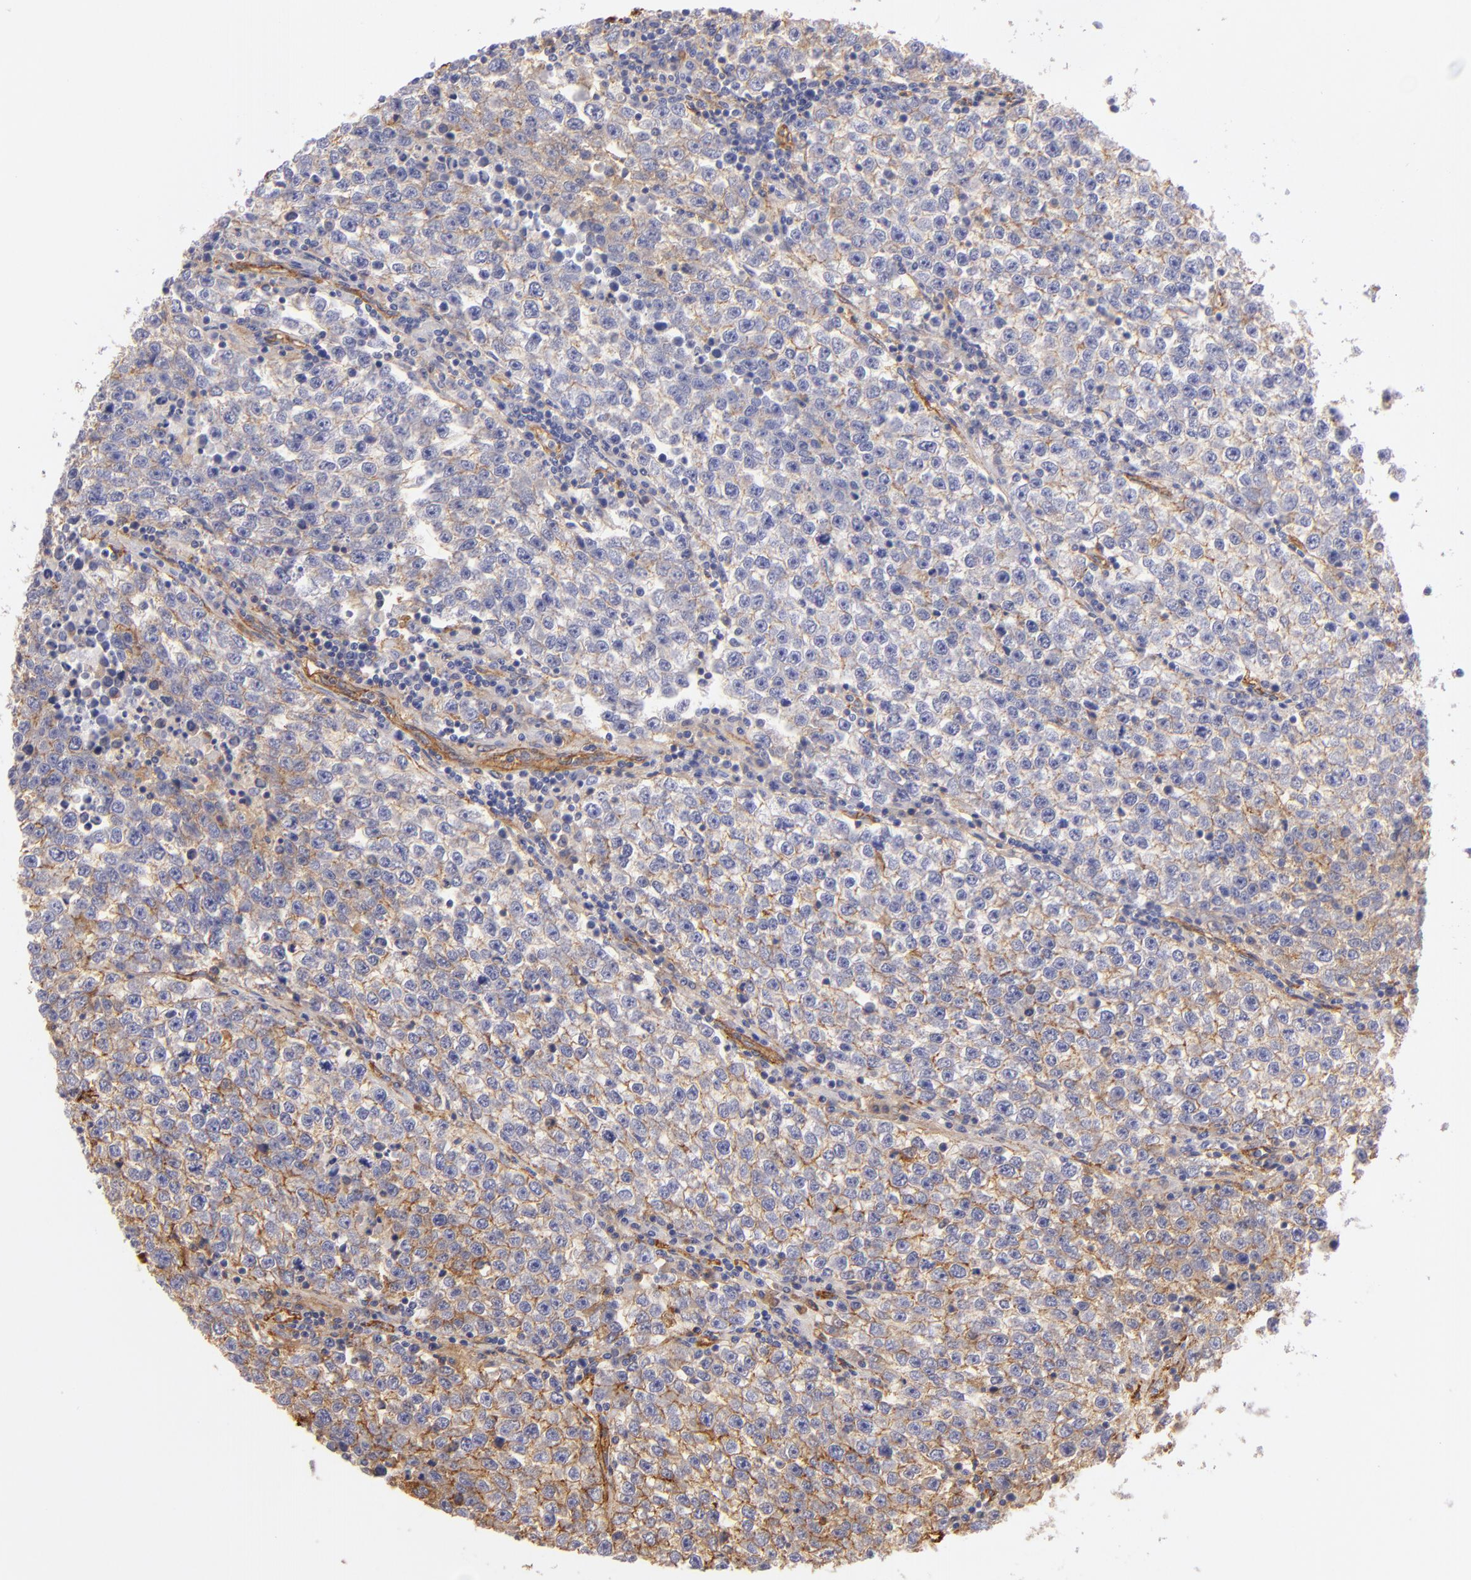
{"staining": {"intensity": "weak", "quantity": "25%-75%", "location": "cytoplasmic/membranous"}, "tissue": "testis cancer", "cell_type": "Tumor cells", "image_type": "cancer", "snomed": [{"axis": "morphology", "description": "Seminoma, NOS"}, {"axis": "topography", "description": "Testis"}], "caption": "Immunohistochemical staining of human testis cancer exhibits weak cytoplasmic/membranous protein positivity in about 25%-75% of tumor cells. (DAB (3,3'-diaminobenzidine) IHC with brightfield microscopy, high magnification).", "gene": "CD151", "patient": {"sex": "male", "age": 36}}